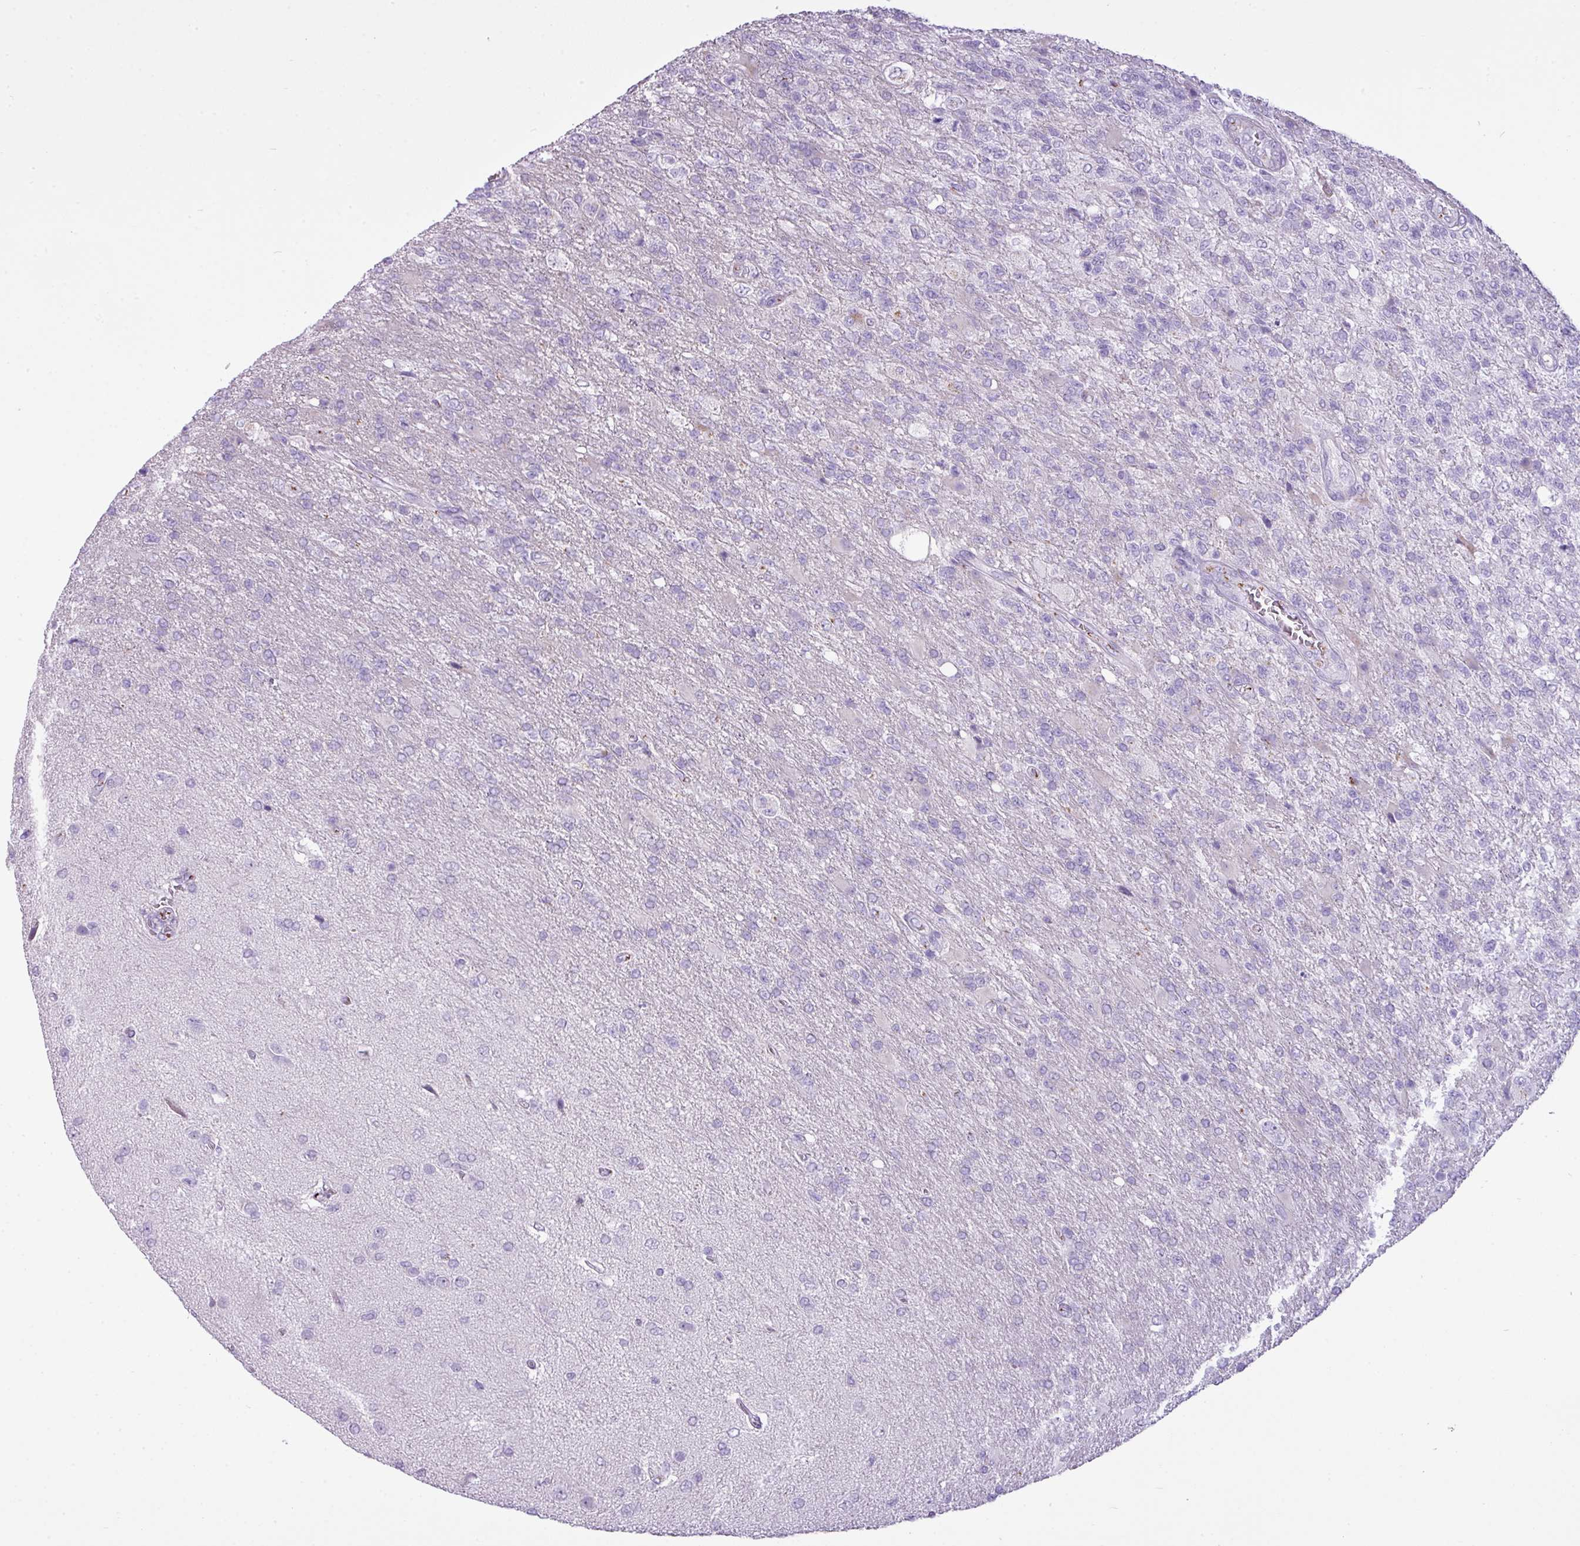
{"staining": {"intensity": "negative", "quantity": "none", "location": "none"}, "tissue": "glioma", "cell_type": "Tumor cells", "image_type": "cancer", "snomed": [{"axis": "morphology", "description": "Glioma, malignant, High grade"}, {"axis": "topography", "description": "Brain"}], "caption": "This is an immunohistochemistry image of human glioma. There is no positivity in tumor cells.", "gene": "FAM43A", "patient": {"sex": "male", "age": 56}}